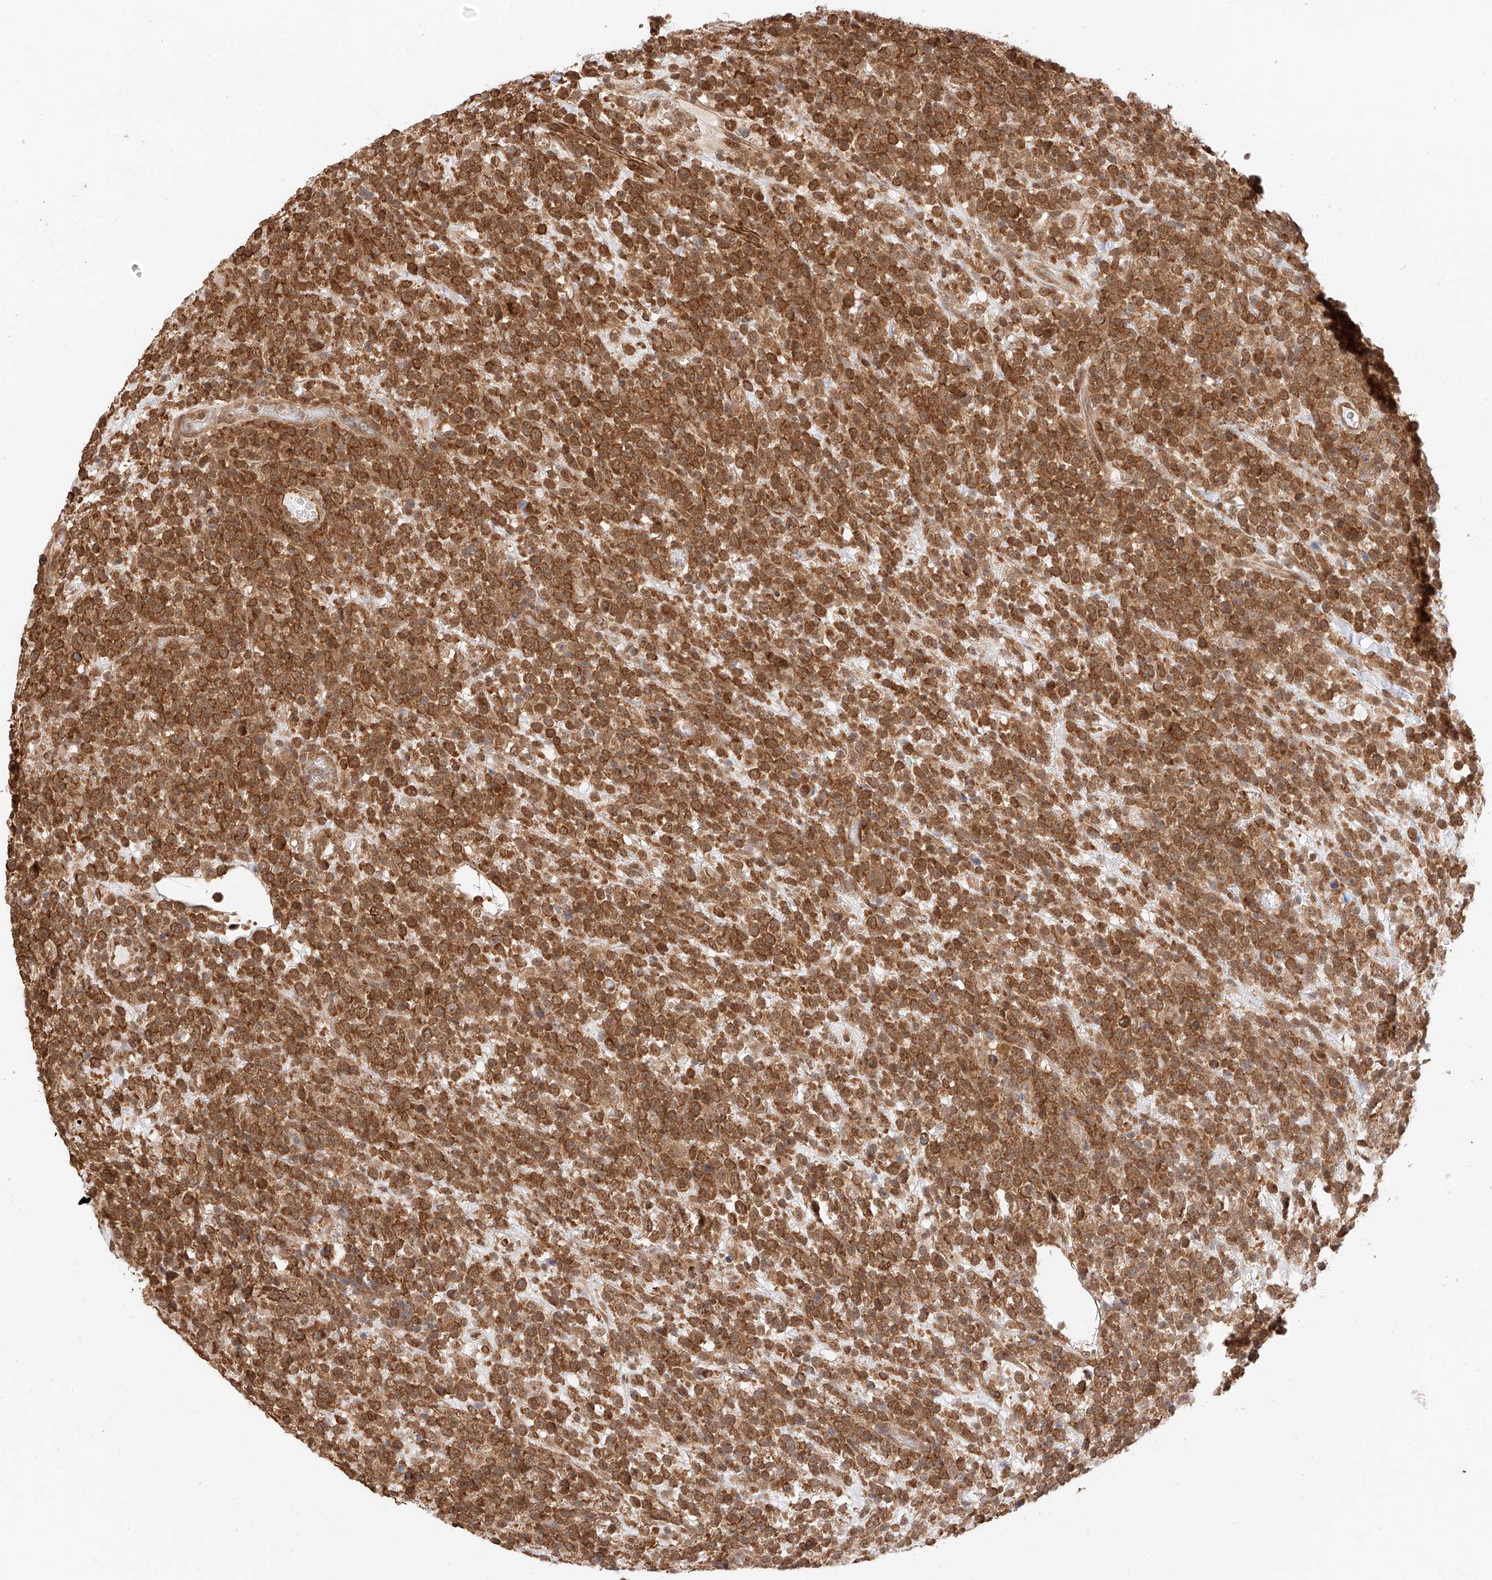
{"staining": {"intensity": "moderate", "quantity": ">75%", "location": "cytoplasmic/membranous,nuclear"}, "tissue": "lymphoma", "cell_type": "Tumor cells", "image_type": "cancer", "snomed": [{"axis": "morphology", "description": "Malignant lymphoma, non-Hodgkin's type, High grade"}, {"axis": "topography", "description": "Colon"}], "caption": "Immunohistochemistry (DAB) staining of human high-grade malignant lymphoma, non-Hodgkin's type shows moderate cytoplasmic/membranous and nuclear protein positivity in about >75% of tumor cells. The staining was performed using DAB to visualize the protein expression in brown, while the nuclei were stained in blue with hematoxylin (Magnification: 20x).", "gene": "EIF4H", "patient": {"sex": "female", "age": 53}}